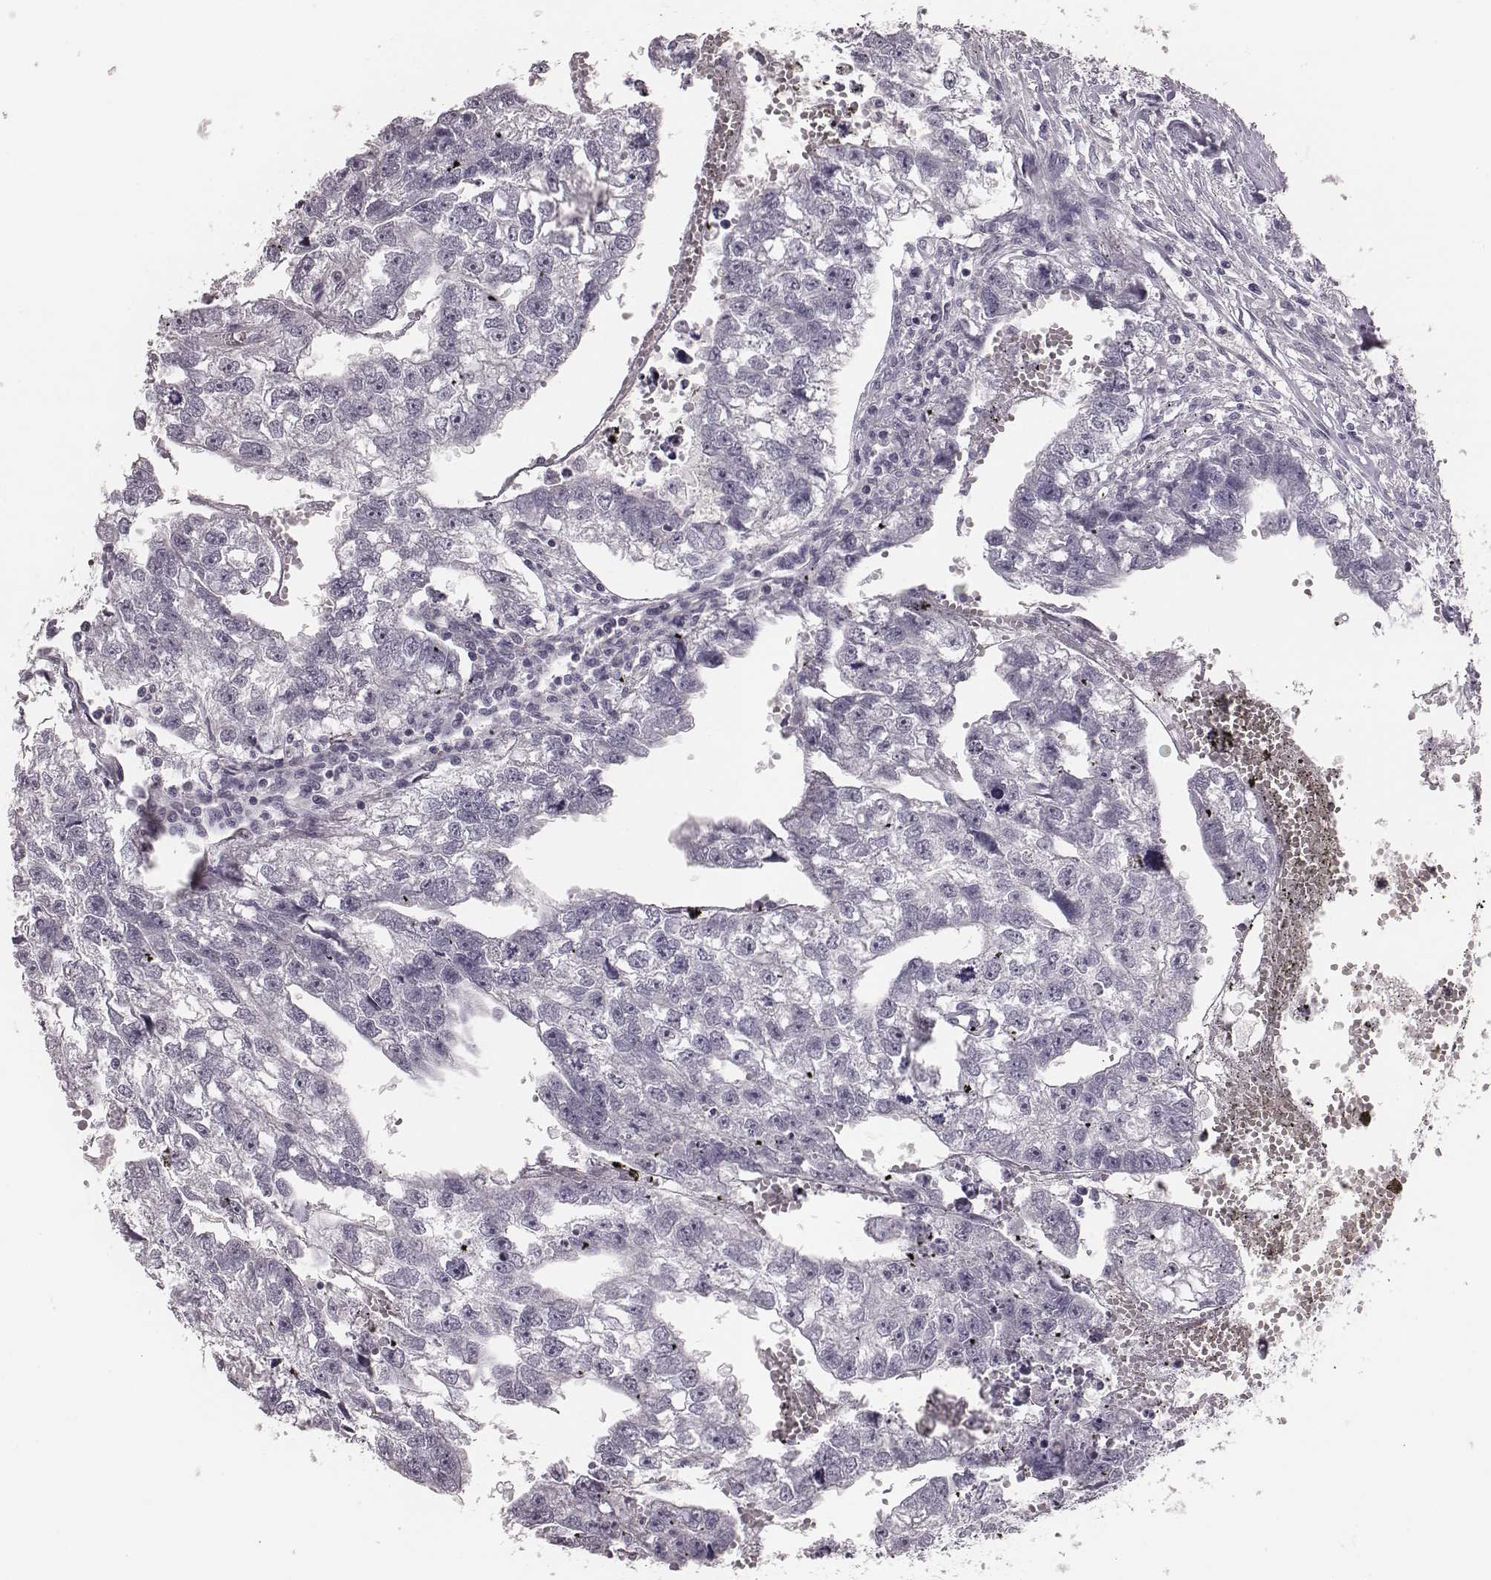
{"staining": {"intensity": "negative", "quantity": "none", "location": "none"}, "tissue": "testis cancer", "cell_type": "Tumor cells", "image_type": "cancer", "snomed": [{"axis": "morphology", "description": "Carcinoma, Embryonal, NOS"}, {"axis": "morphology", "description": "Teratoma, malignant, NOS"}, {"axis": "topography", "description": "Testis"}], "caption": "Tumor cells show no significant protein staining in testis cancer.", "gene": "CSHL1", "patient": {"sex": "male", "age": 44}}